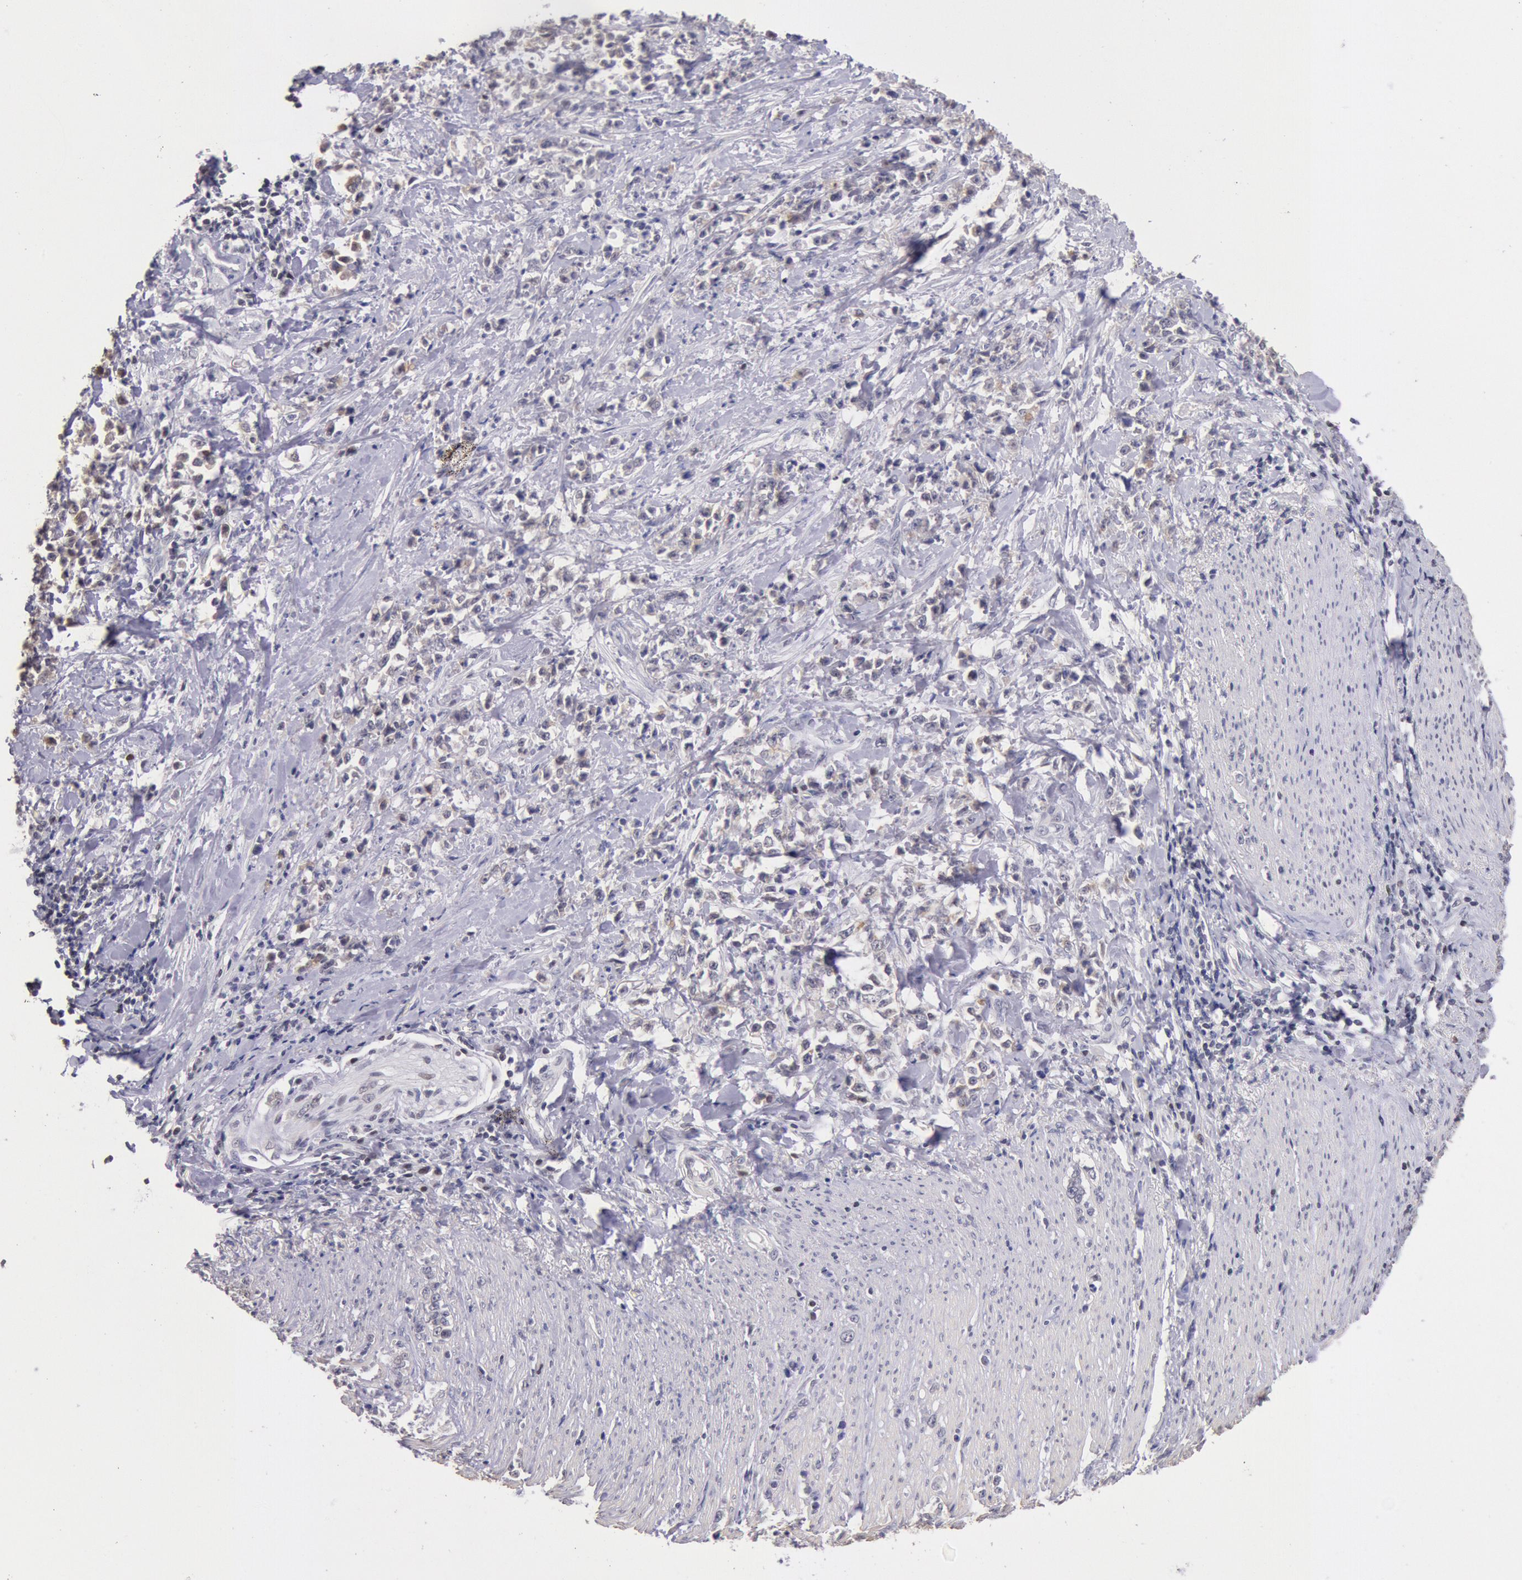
{"staining": {"intensity": "weak", "quantity": "25%-75%", "location": "nuclear"}, "tissue": "stomach cancer", "cell_type": "Tumor cells", "image_type": "cancer", "snomed": [{"axis": "morphology", "description": "Adenocarcinoma, NOS"}, {"axis": "topography", "description": "Stomach, lower"}], "caption": "Immunohistochemical staining of human stomach cancer (adenocarcinoma) shows low levels of weak nuclear protein staining in approximately 25%-75% of tumor cells. The staining was performed using DAB (3,3'-diaminobenzidine), with brown indicating positive protein expression. Nuclei are stained blue with hematoxylin.", "gene": "MYH7", "patient": {"sex": "male", "age": 88}}